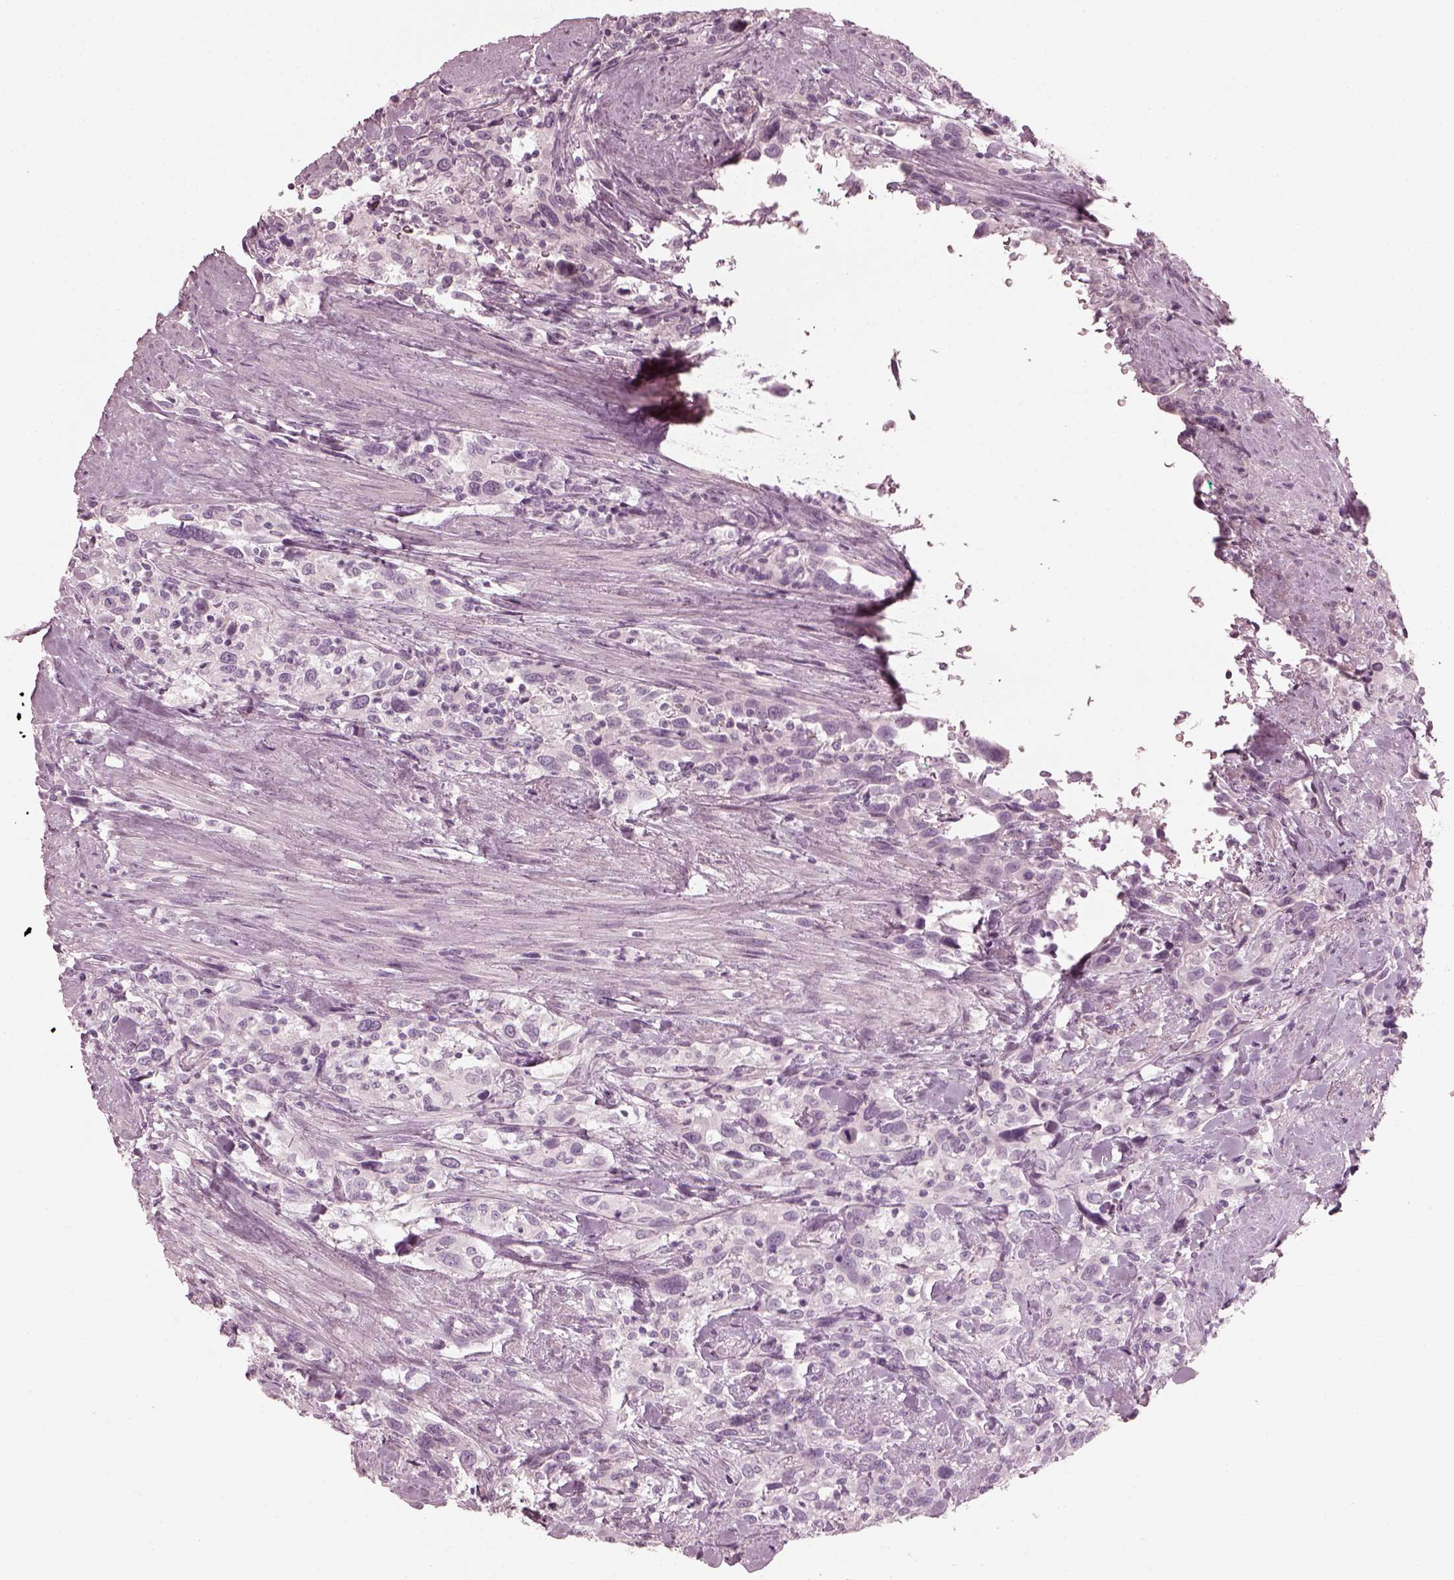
{"staining": {"intensity": "negative", "quantity": "none", "location": "none"}, "tissue": "urothelial cancer", "cell_type": "Tumor cells", "image_type": "cancer", "snomed": [{"axis": "morphology", "description": "Urothelial carcinoma, NOS"}, {"axis": "morphology", "description": "Urothelial carcinoma, High grade"}, {"axis": "topography", "description": "Urinary bladder"}], "caption": "The histopathology image exhibits no significant positivity in tumor cells of transitional cell carcinoma.", "gene": "SAXO2", "patient": {"sex": "female", "age": 64}}